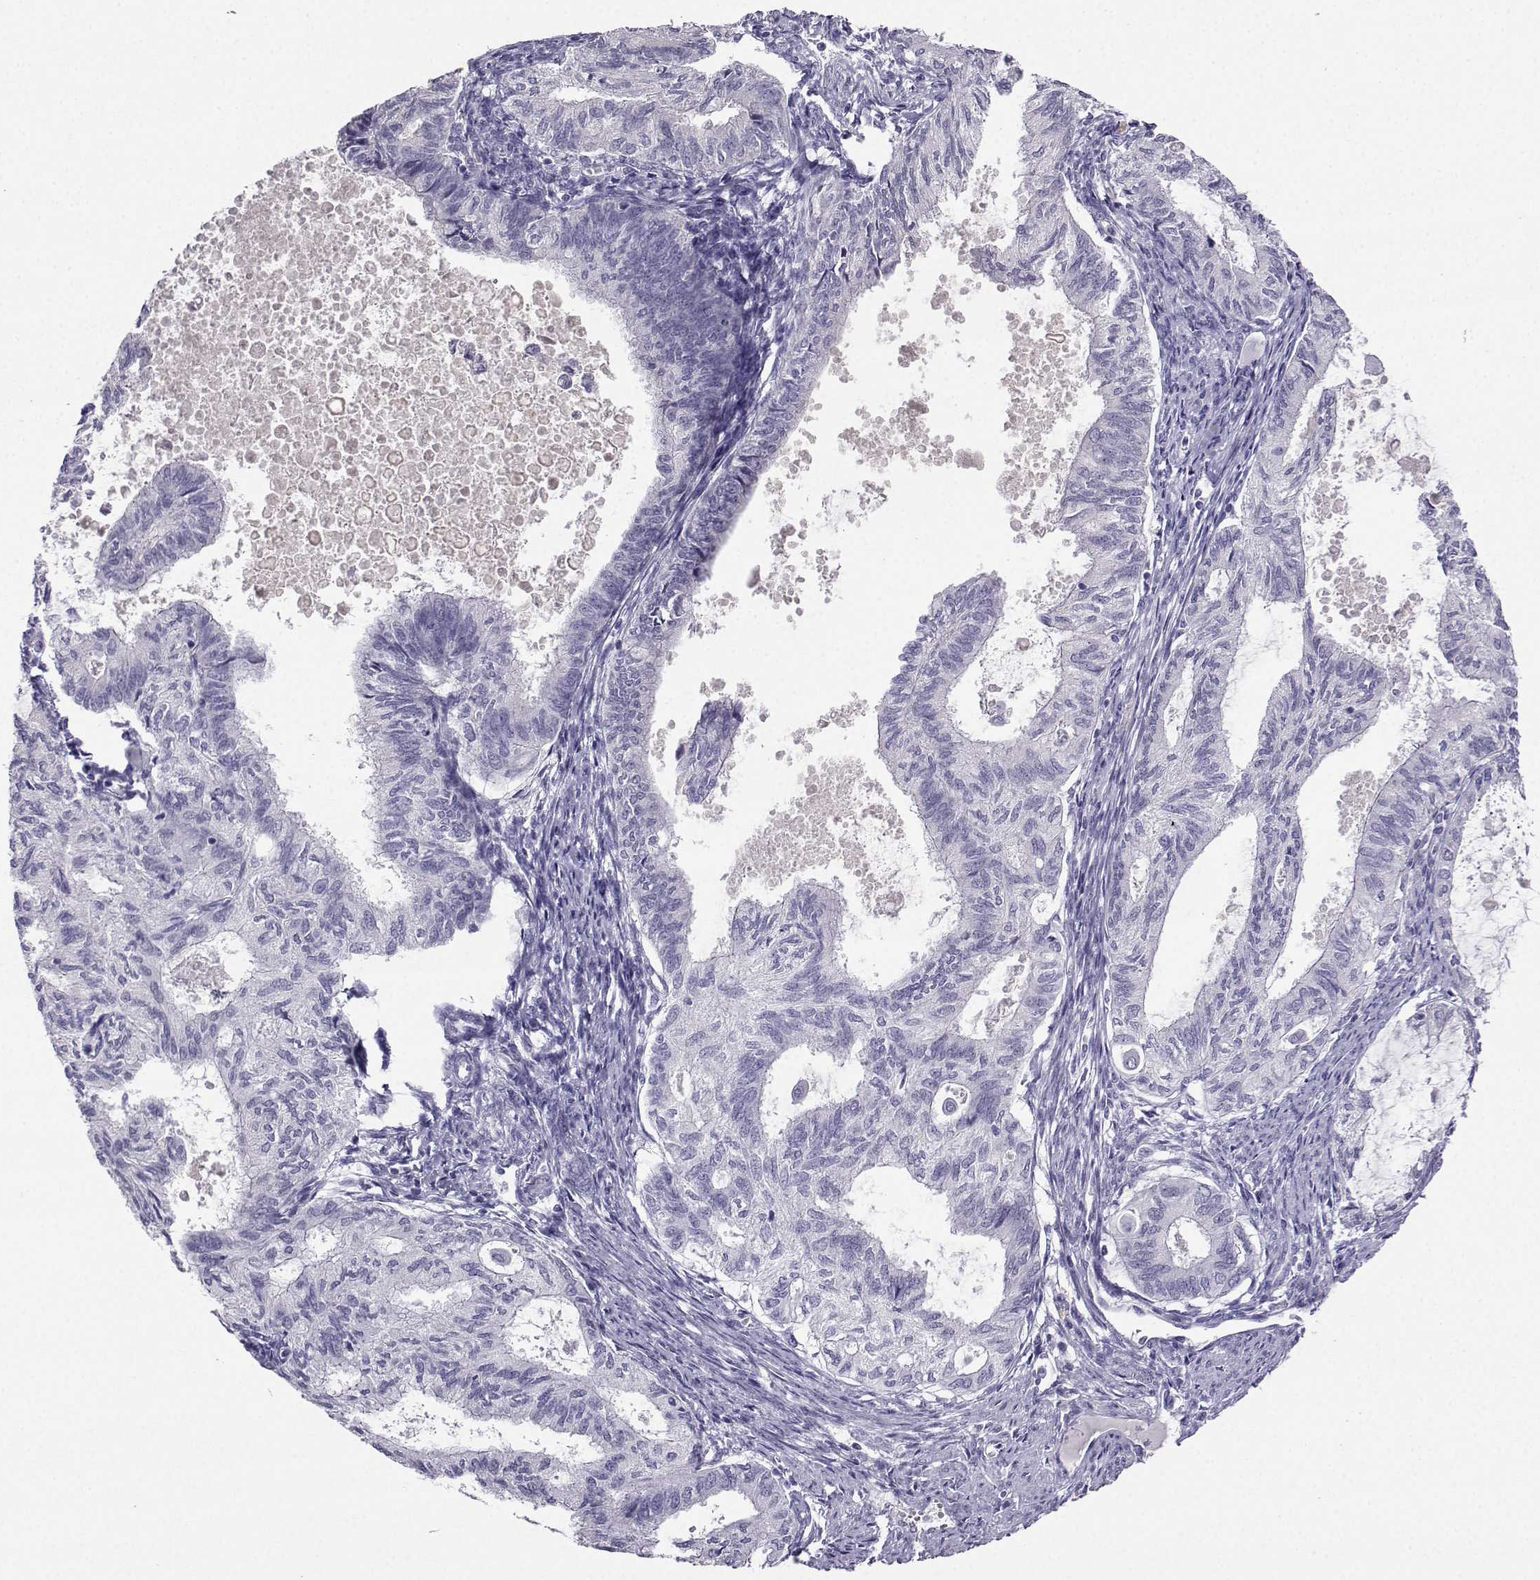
{"staining": {"intensity": "negative", "quantity": "none", "location": "none"}, "tissue": "endometrial cancer", "cell_type": "Tumor cells", "image_type": "cancer", "snomed": [{"axis": "morphology", "description": "Adenocarcinoma, NOS"}, {"axis": "topography", "description": "Endometrium"}], "caption": "DAB immunohistochemical staining of human endometrial adenocarcinoma demonstrates no significant expression in tumor cells.", "gene": "CRYBB1", "patient": {"sex": "female", "age": 86}}